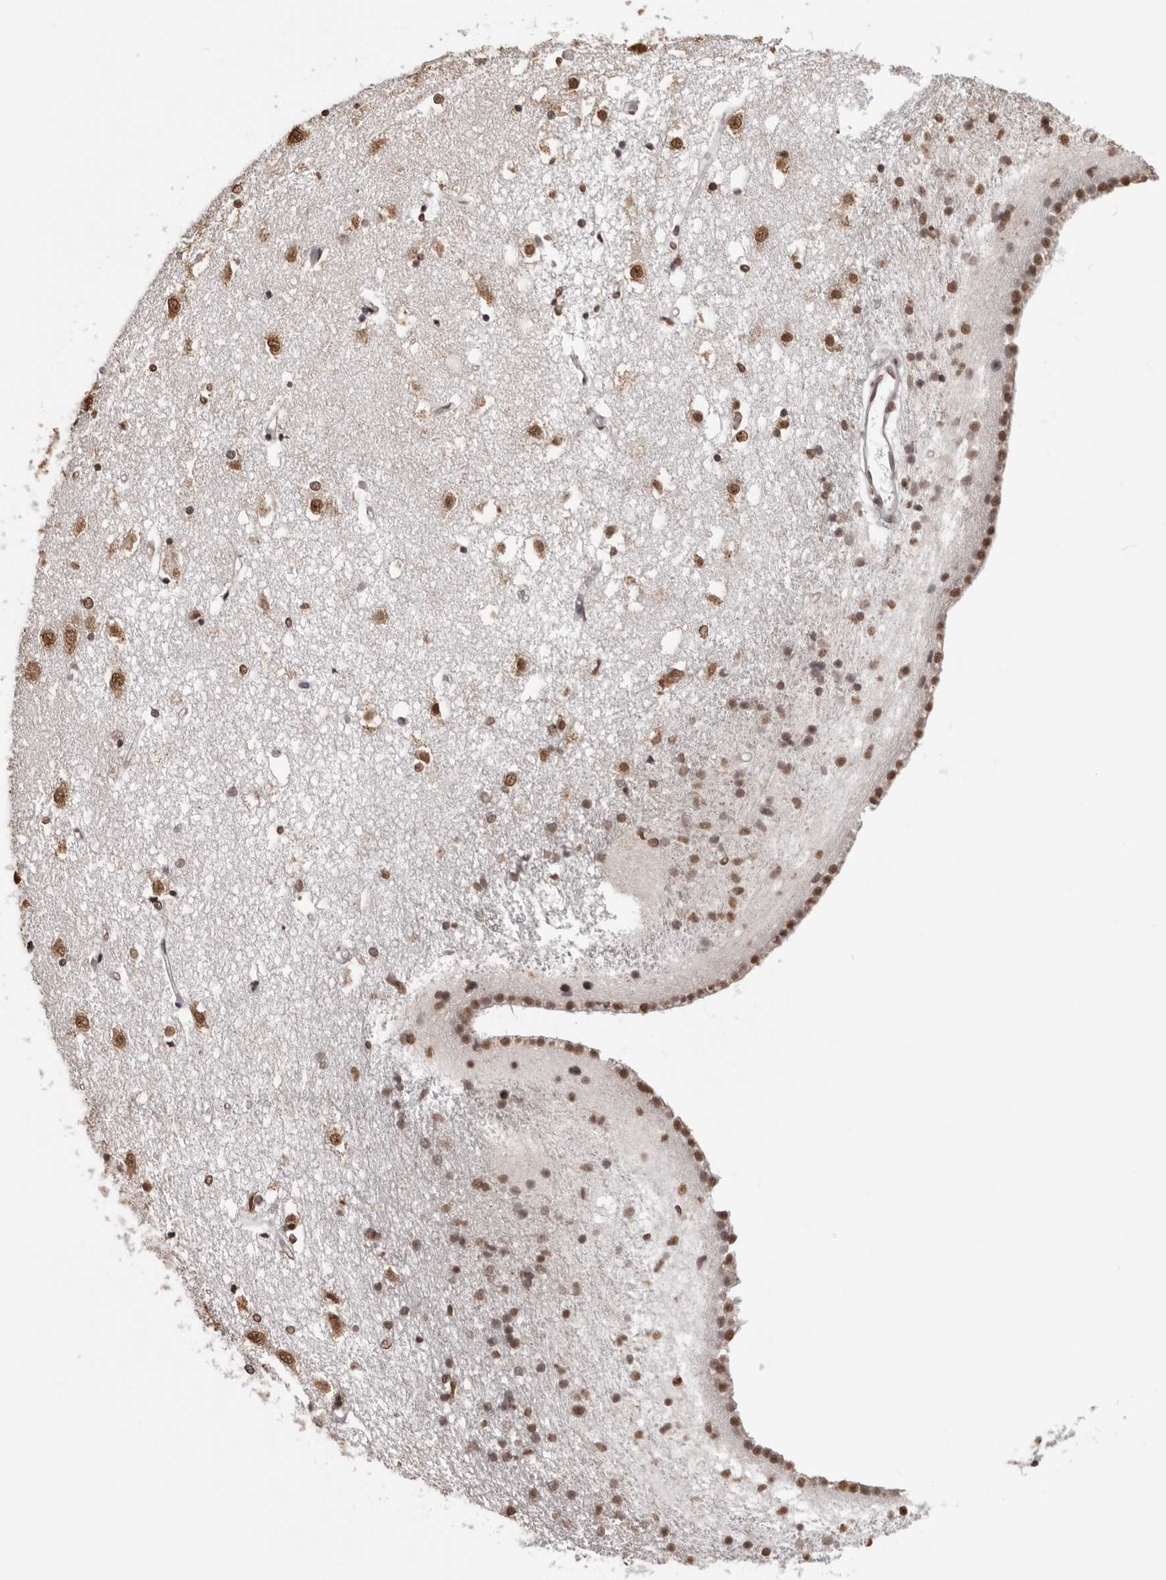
{"staining": {"intensity": "moderate", "quantity": ">75%", "location": "nuclear"}, "tissue": "caudate", "cell_type": "Glial cells", "image_type": "normal", "snomed": [{"axis": "morphology", "description": "Normal tissue, NOS"}, {"axis": "topography", "description": "Lateral ventricle wall"}], "caption": "High-power microscopy captured an immunohistochemistry (IHC) histopathology image of unremarkable caudate, revealing moderate nuclear positivity in about >75% of glial cells.", "gene": "OLIG3", "patient": {"sex": "male", "age": 45}}